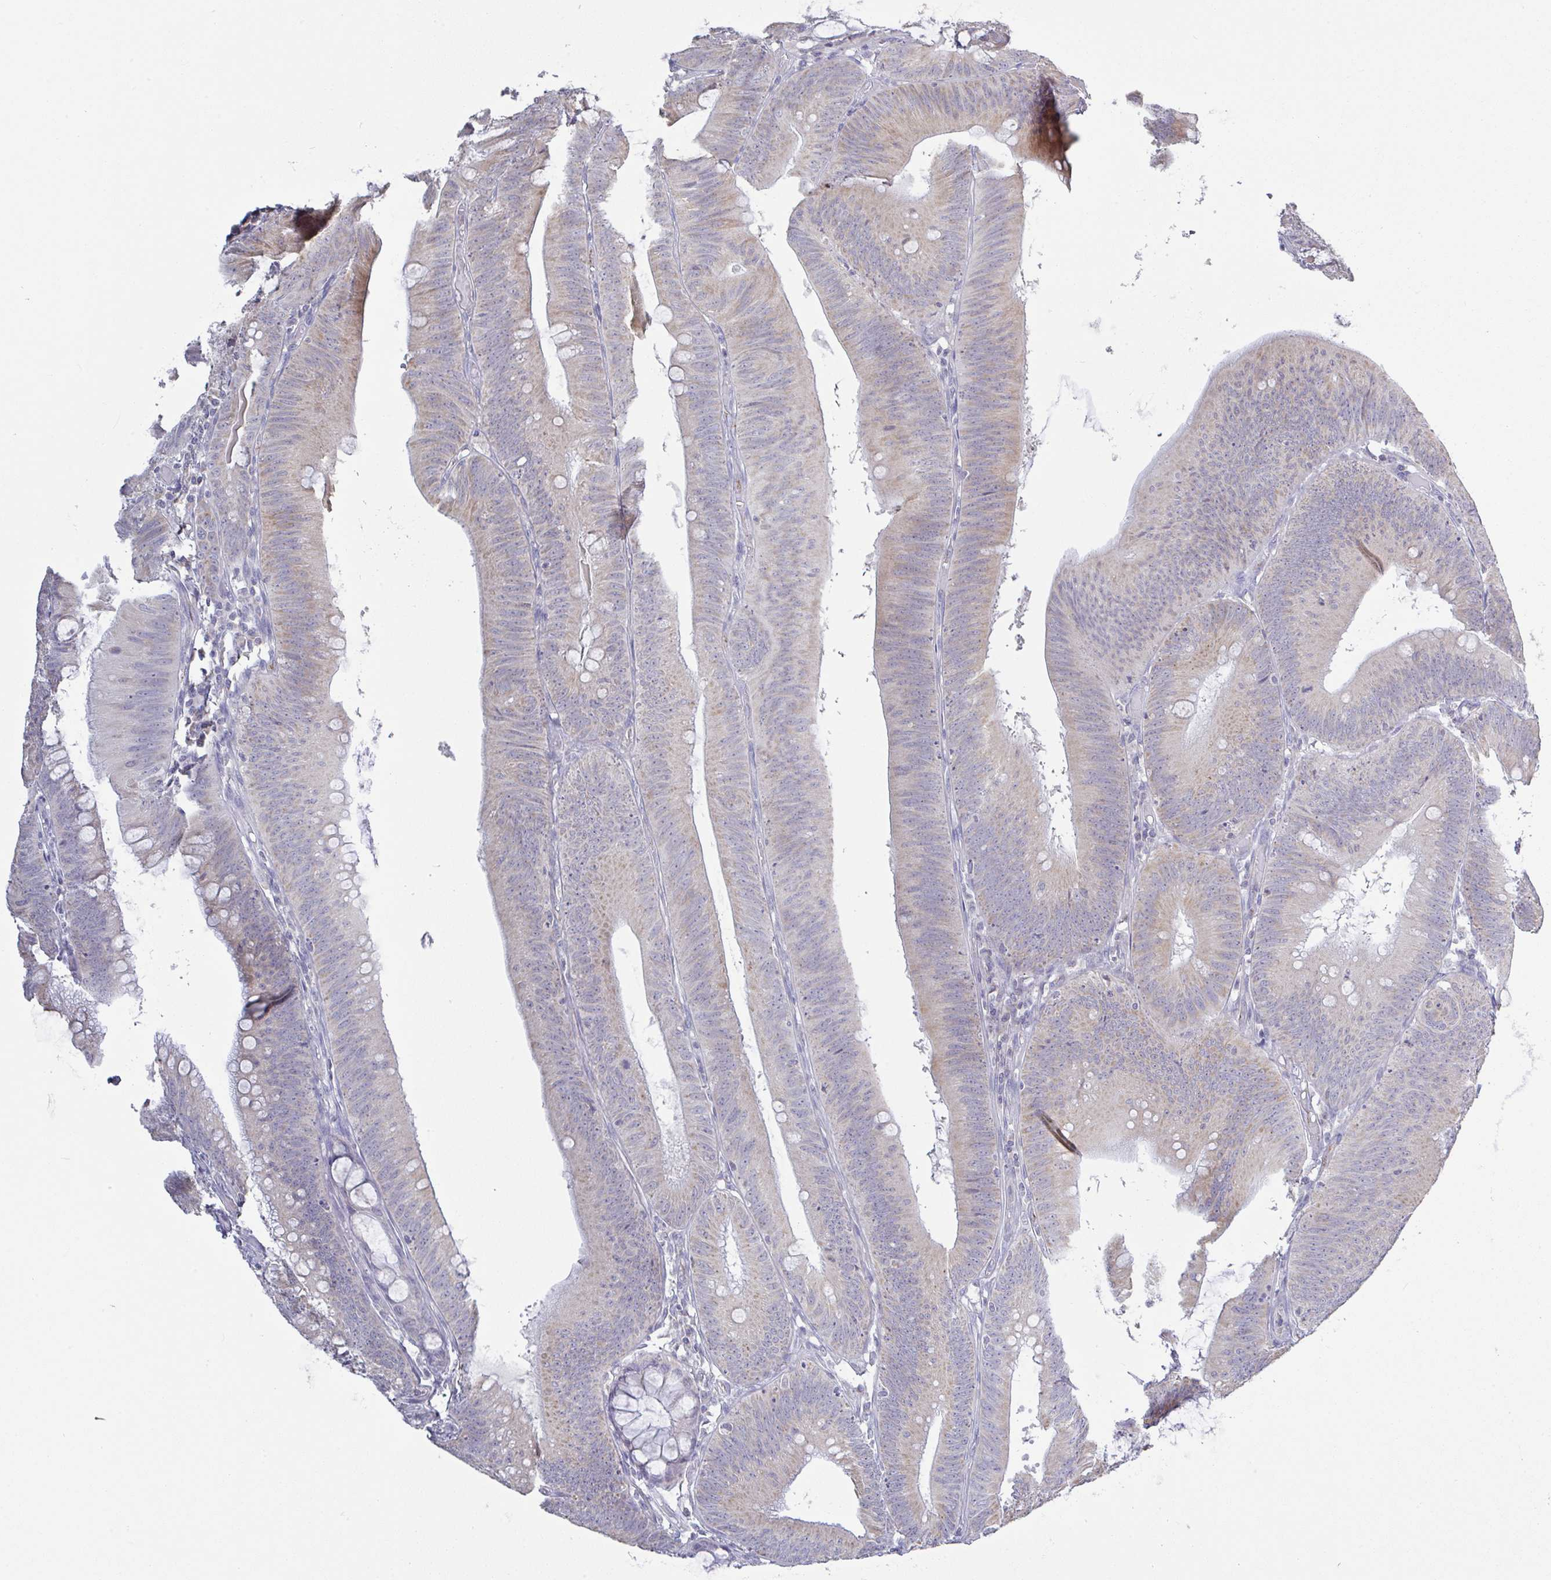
{"staining": {"intensity": "negative", "quantity": "none", "location": "none"}, "tissue": "colorectal cancer", "cell_type": "Tumor cells", "image_type": "cancer", "snomed": [{"axis": "morphology", "description": "Adenocarcinoma, NOS"}, {"axis": "topography", "description": "Colon"}], "caption": "There is no significant staining in tumor cells of colorectal cancer.", "gene": "PLCD4", "patient": {"sex": "male", "age": 84}}